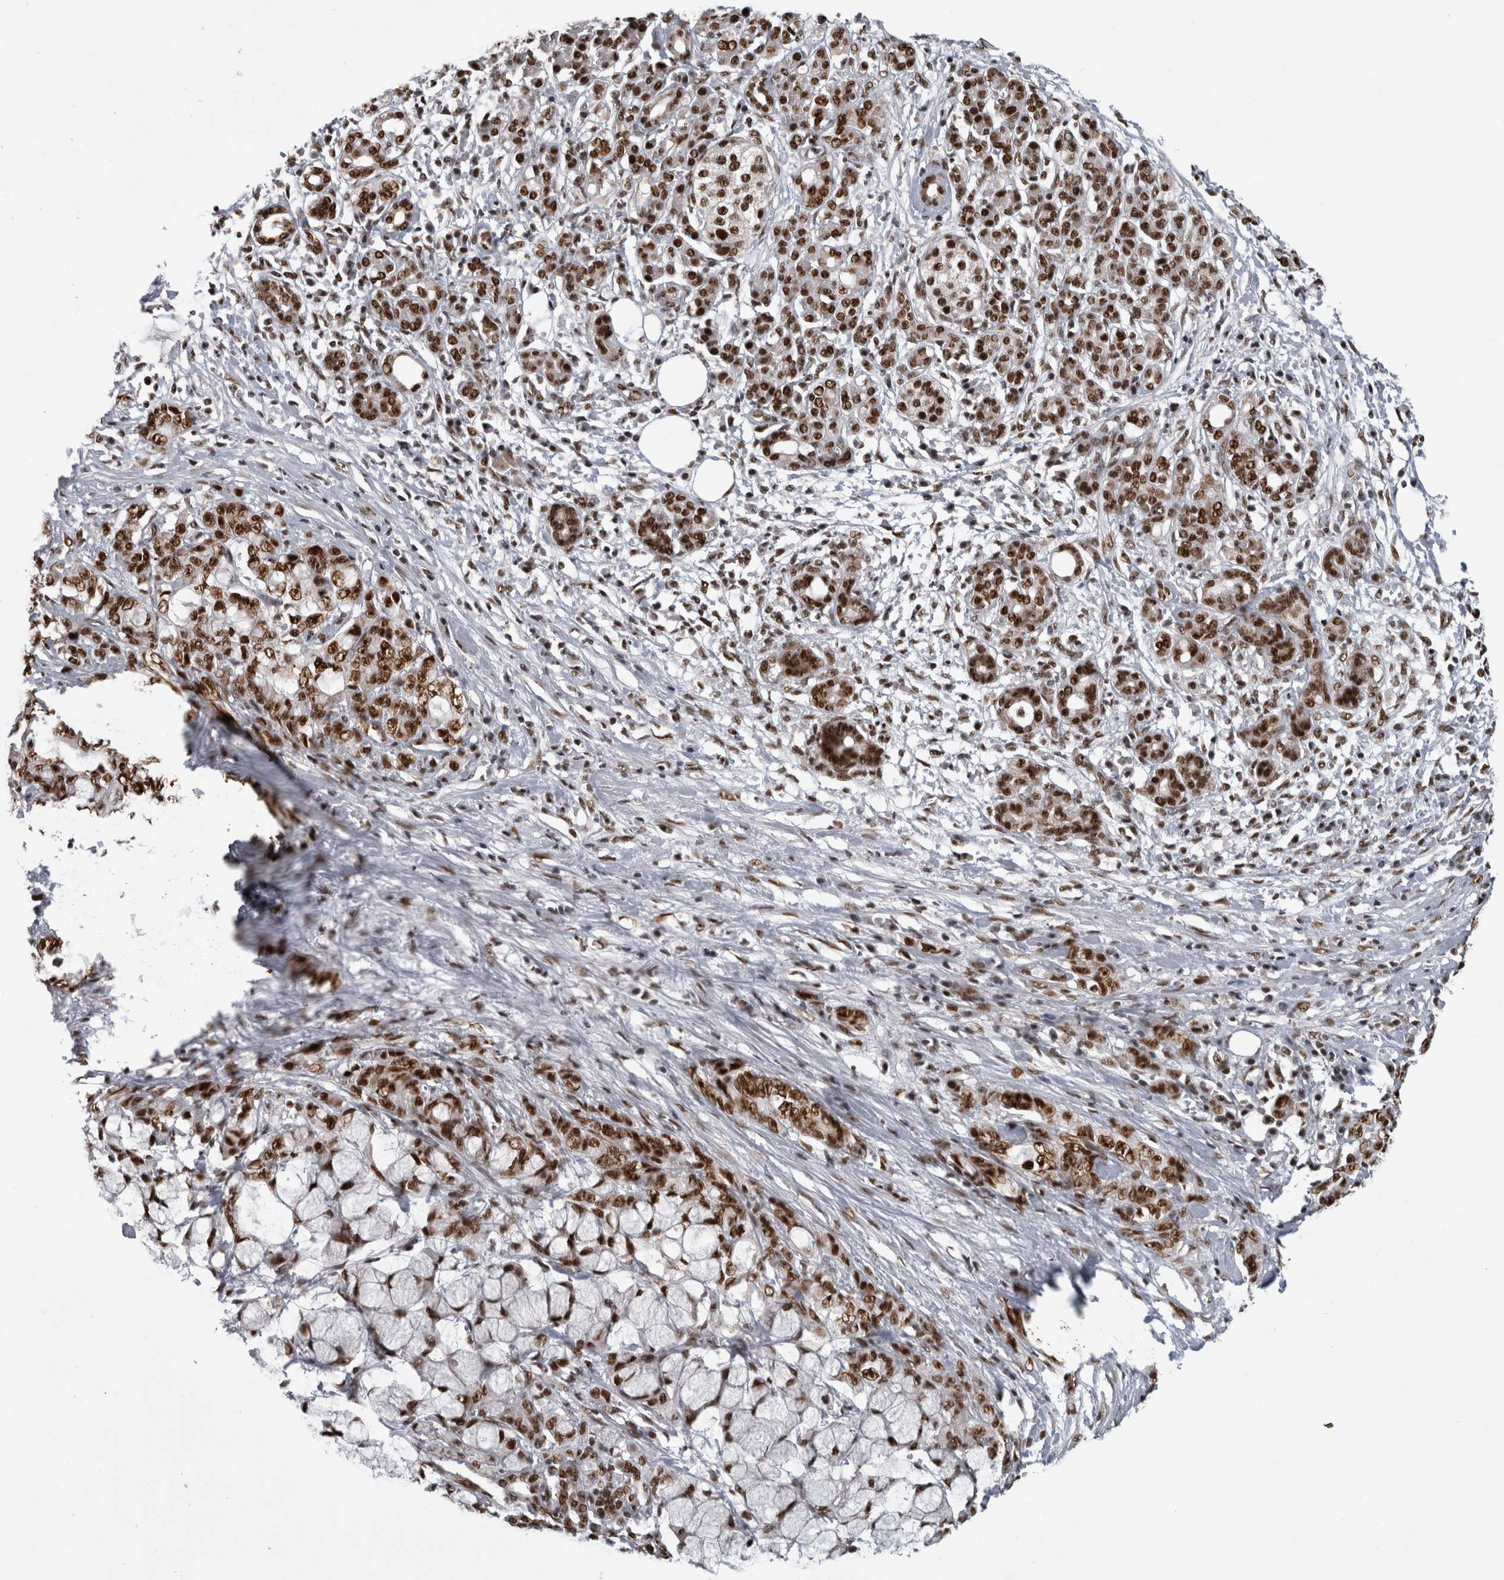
{"staining": {"intensity": "strong", "quantity": ">75%", "location": "nuclear"}, "tissue": "pancreatic cancer", "cell_type": "Tumor cells", "image_type": "cancer", "snomed": [{"axis": "morphology", "description": "Adenocarcinoma, NOS"}, {"axis": "topography", "description": "Pancreas"}], "caption": "The image demonstrates immunohistochemical staining of pancreatic cancer (adenocarcinoma). There is strong nuclear staining is seen in about >75% of tumor cells. (DAB IHC, brown staining for protein, blue staining for nuclei).", "gene": "ZSCAN2", "patient": {"sex": "female", "age": 73}}